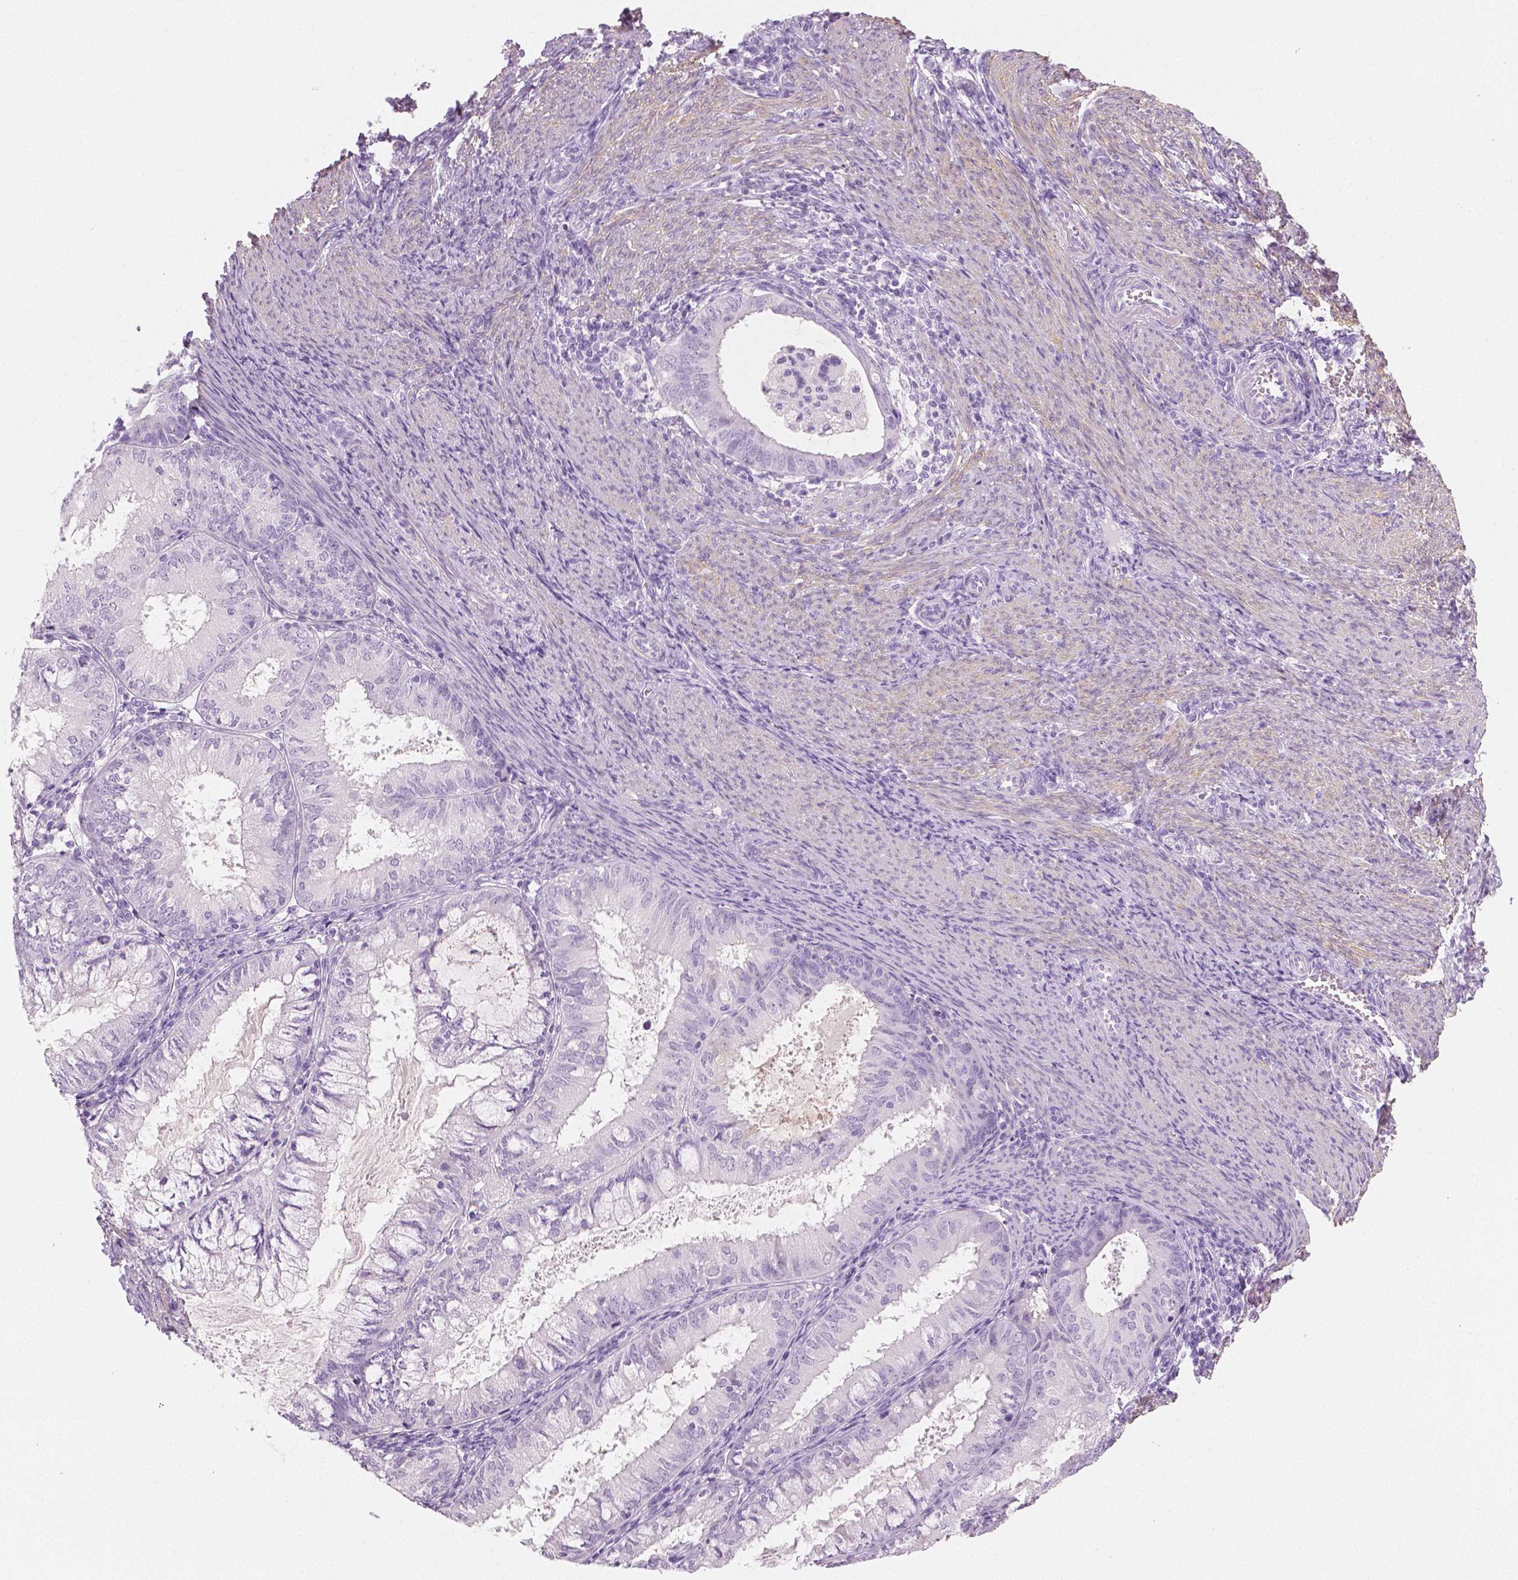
{"staining": {"intensity": "negative", "quantity": "none", "location": "none"}, "tissue": "endometrial cancer", "cell_type": "Tumor cells", "image_type": "cancer", "snomed": [{"axis": "morphology", "description": "Adenocarcinoma, NOS"}, {"axis": "topography", "description": "Endometrium"}], "caption": "Adenocarcinoma (endometrial) was stained to show a protein in brown. There is no significant expression in tumor cells. (Stains: DAB immunohistochemistry (IHC) with hematoxylin counter stain, Microscopy: brightfield microscopy at high magnification).", "gene": "PLIN4", "patient": {"sex": "female", "age": 57}}